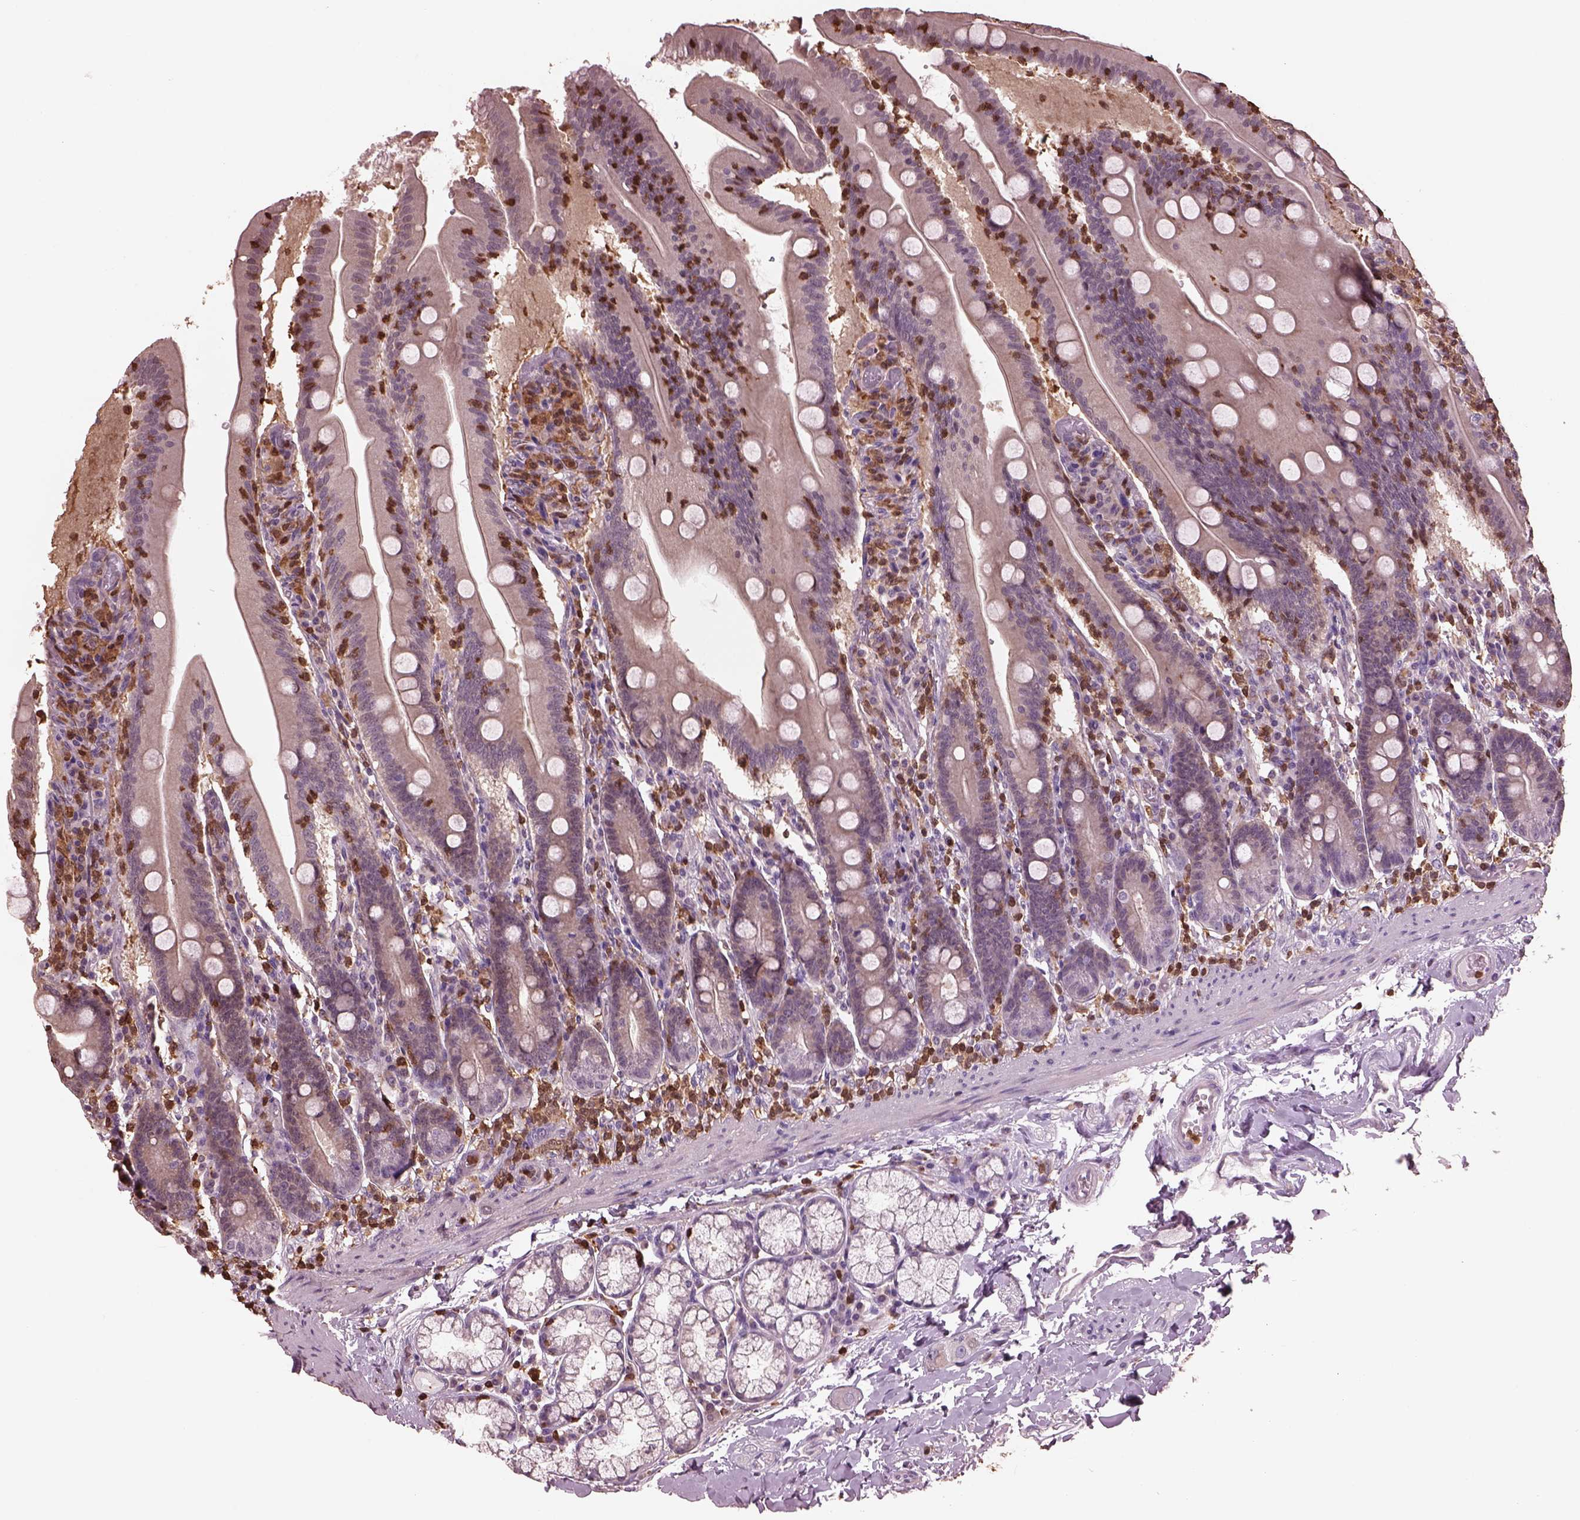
{"staining": {"intensity": "weak", "quantity": "<25%", "location": "cytoplasmic/membranous"}, "tissue": "small intestine", "cell_type": "Glandular cells", "image_type": "normal", "snomed": [{"axis": "morphology", "description": "Normal tissue, NOS"}, {"axis": "topography", "description": "Small intestine"}], "caption": "High power microscopy photomicrograph of an immunohistochemistry image of unremarkable small intestine, revealing no significant staining in glandular cells.", "gene": "IL31RA", "patient": {"sex": "male", "age": 37}}